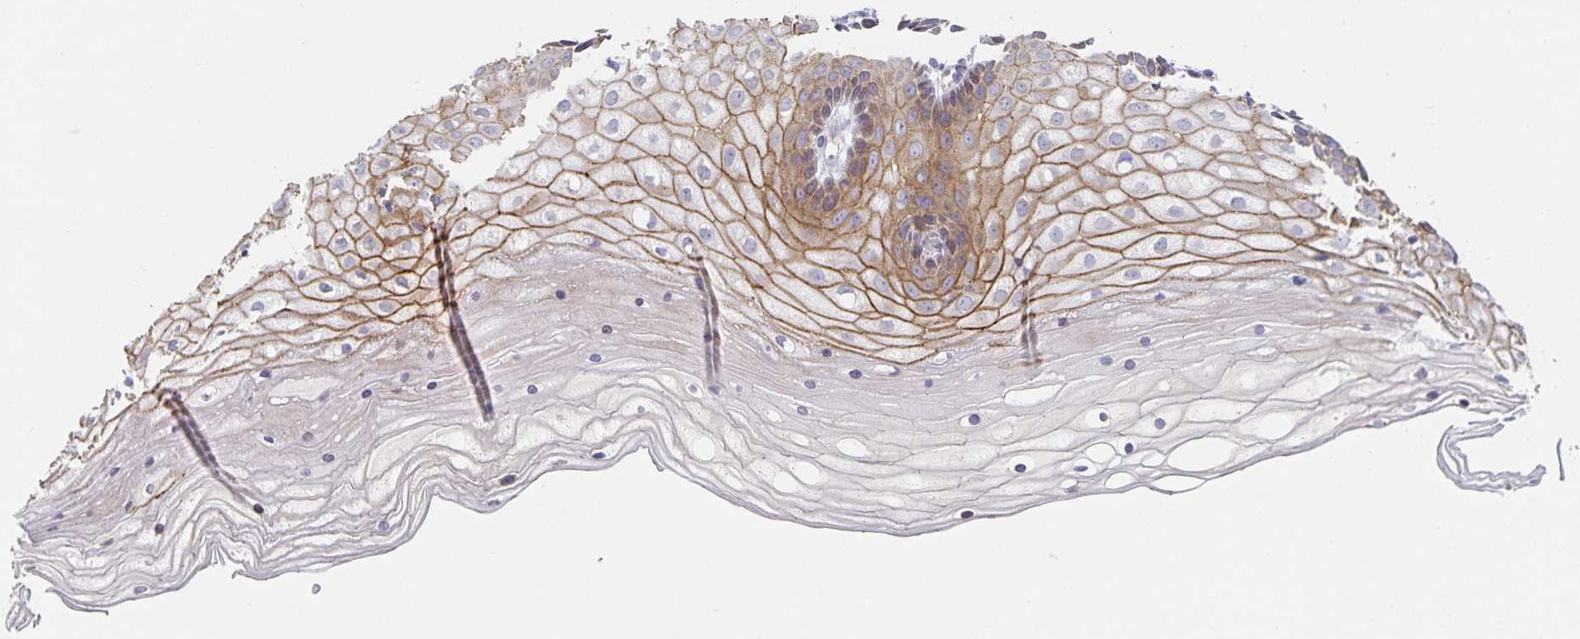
{"staining": {"intensity": "weak", "quantity": ">75%", "location": "cytoplasmic/membranous"}, "tissue": "cervix", "cell_type": "Glandular cells", "image_type": "normal", "snomed": [{"axis": "morphology", "description": "Normal tissue, NOS"}, {"axis": "topography", "description": "Cervix"}], "caption": "High-power microscopy captured an immunohistochemistry (IHC) photomicrograph of unremarkable cervix, revealing weak cytoplasmic/membranous expression in approximately >75% of glandular cells. Using DAB (brown) and hematoxylin (blue) stains, captured at high magnification using brightfield microscopy.", "gene": "NOMO1", "patient": {"sex": "female", "age": 36}}